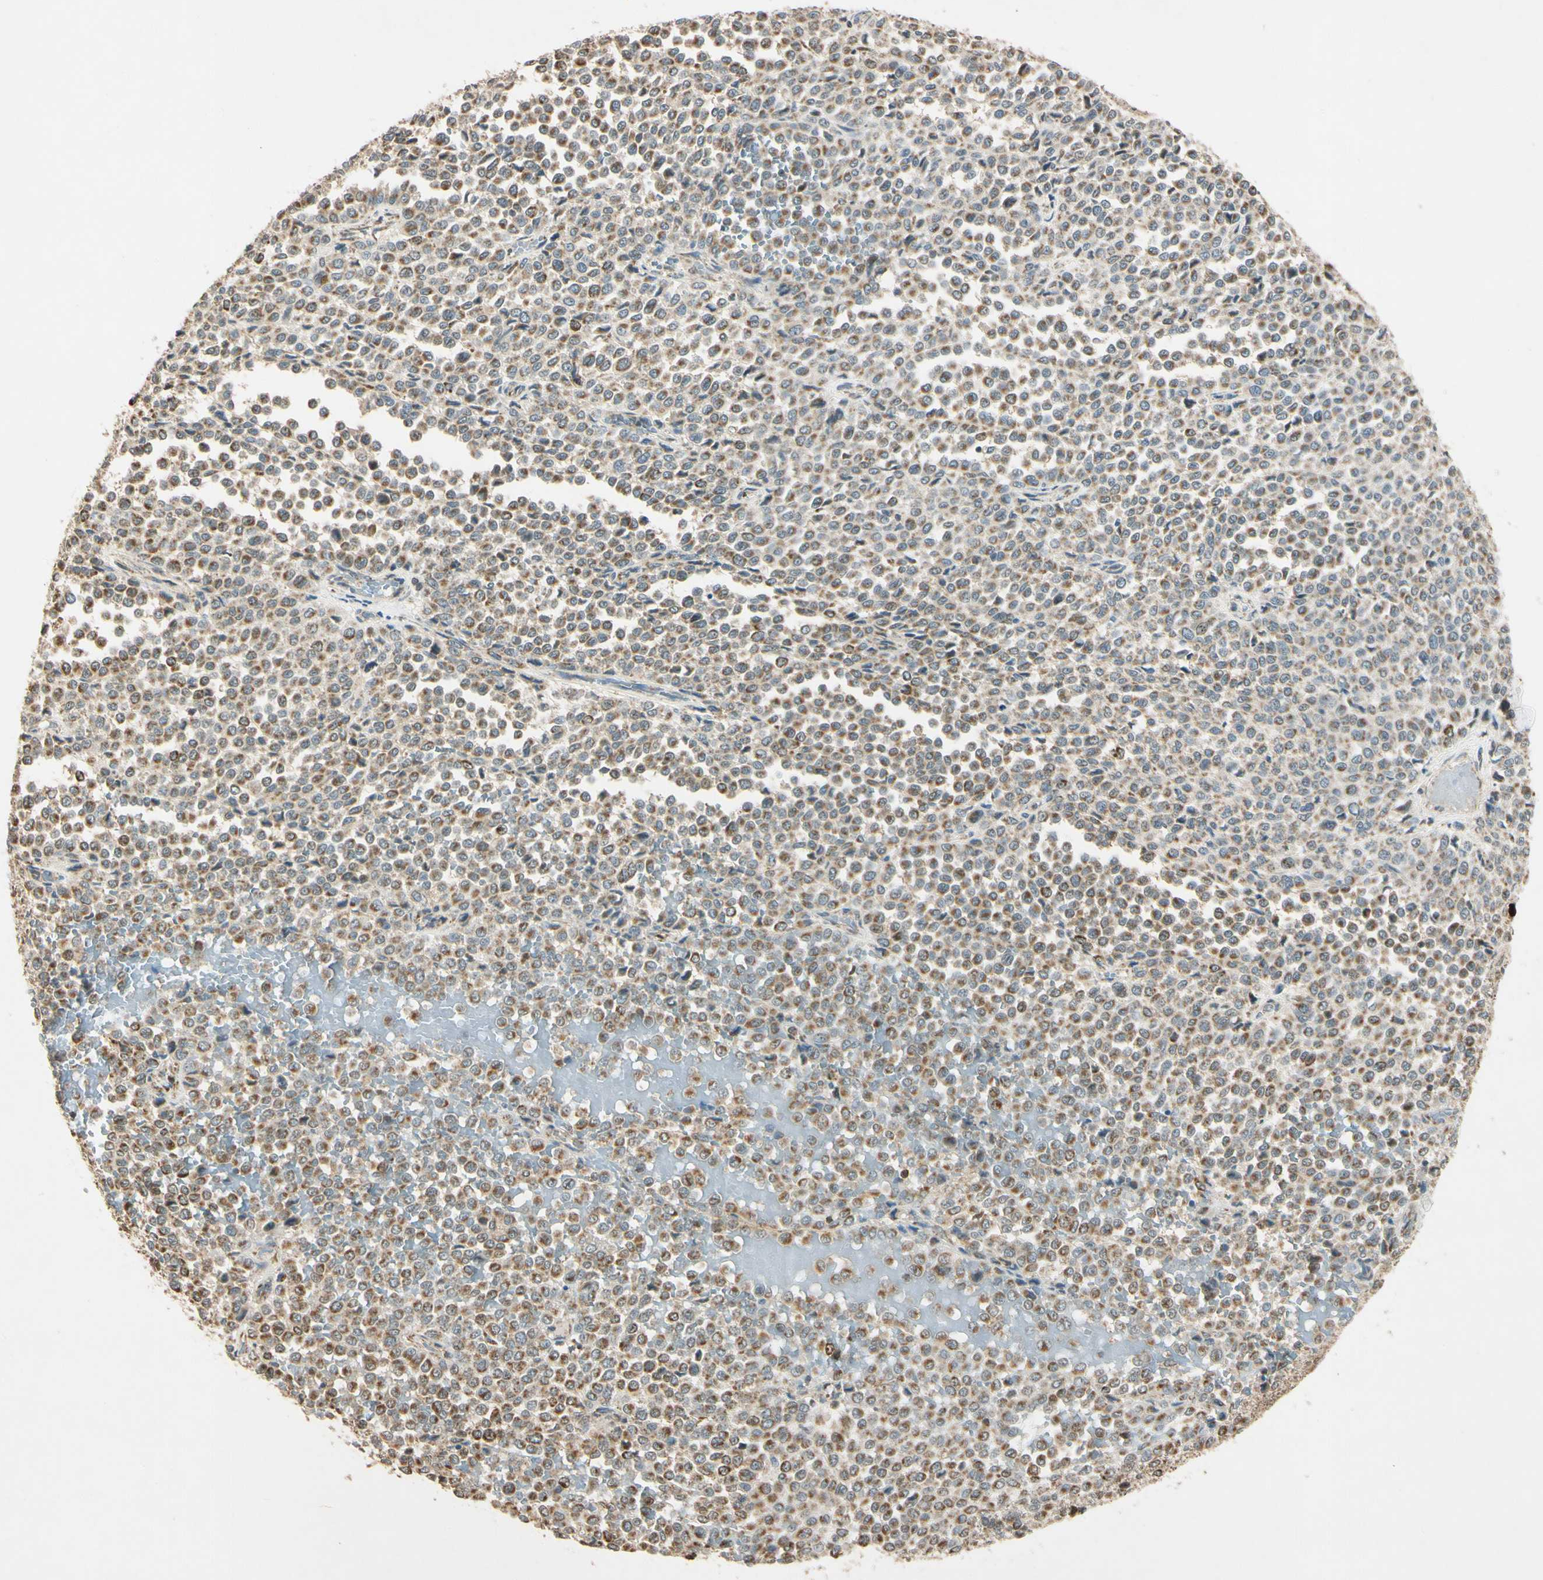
{"staining": {"intensity": "weak", "quantity": ">75%", "location": "cytoplasmic/membranous"}, "tissue": "melanoma", "cell_type": "Tumor cells", "image_type": "cancer", "snomed": [{"axis": "morphology", "description": "Malignant melanoma, Metastatic site"}, {"axis": "topography", "description": "Pancreas"}], "caption": "This is a micrograph of immunohistochemistry staining of melanoma, which shows weak positivity in the cytoplasmic/membranous of tumor cells.", "gene": "PRDX5", "patient": {"sex": "female", "age": 30}}